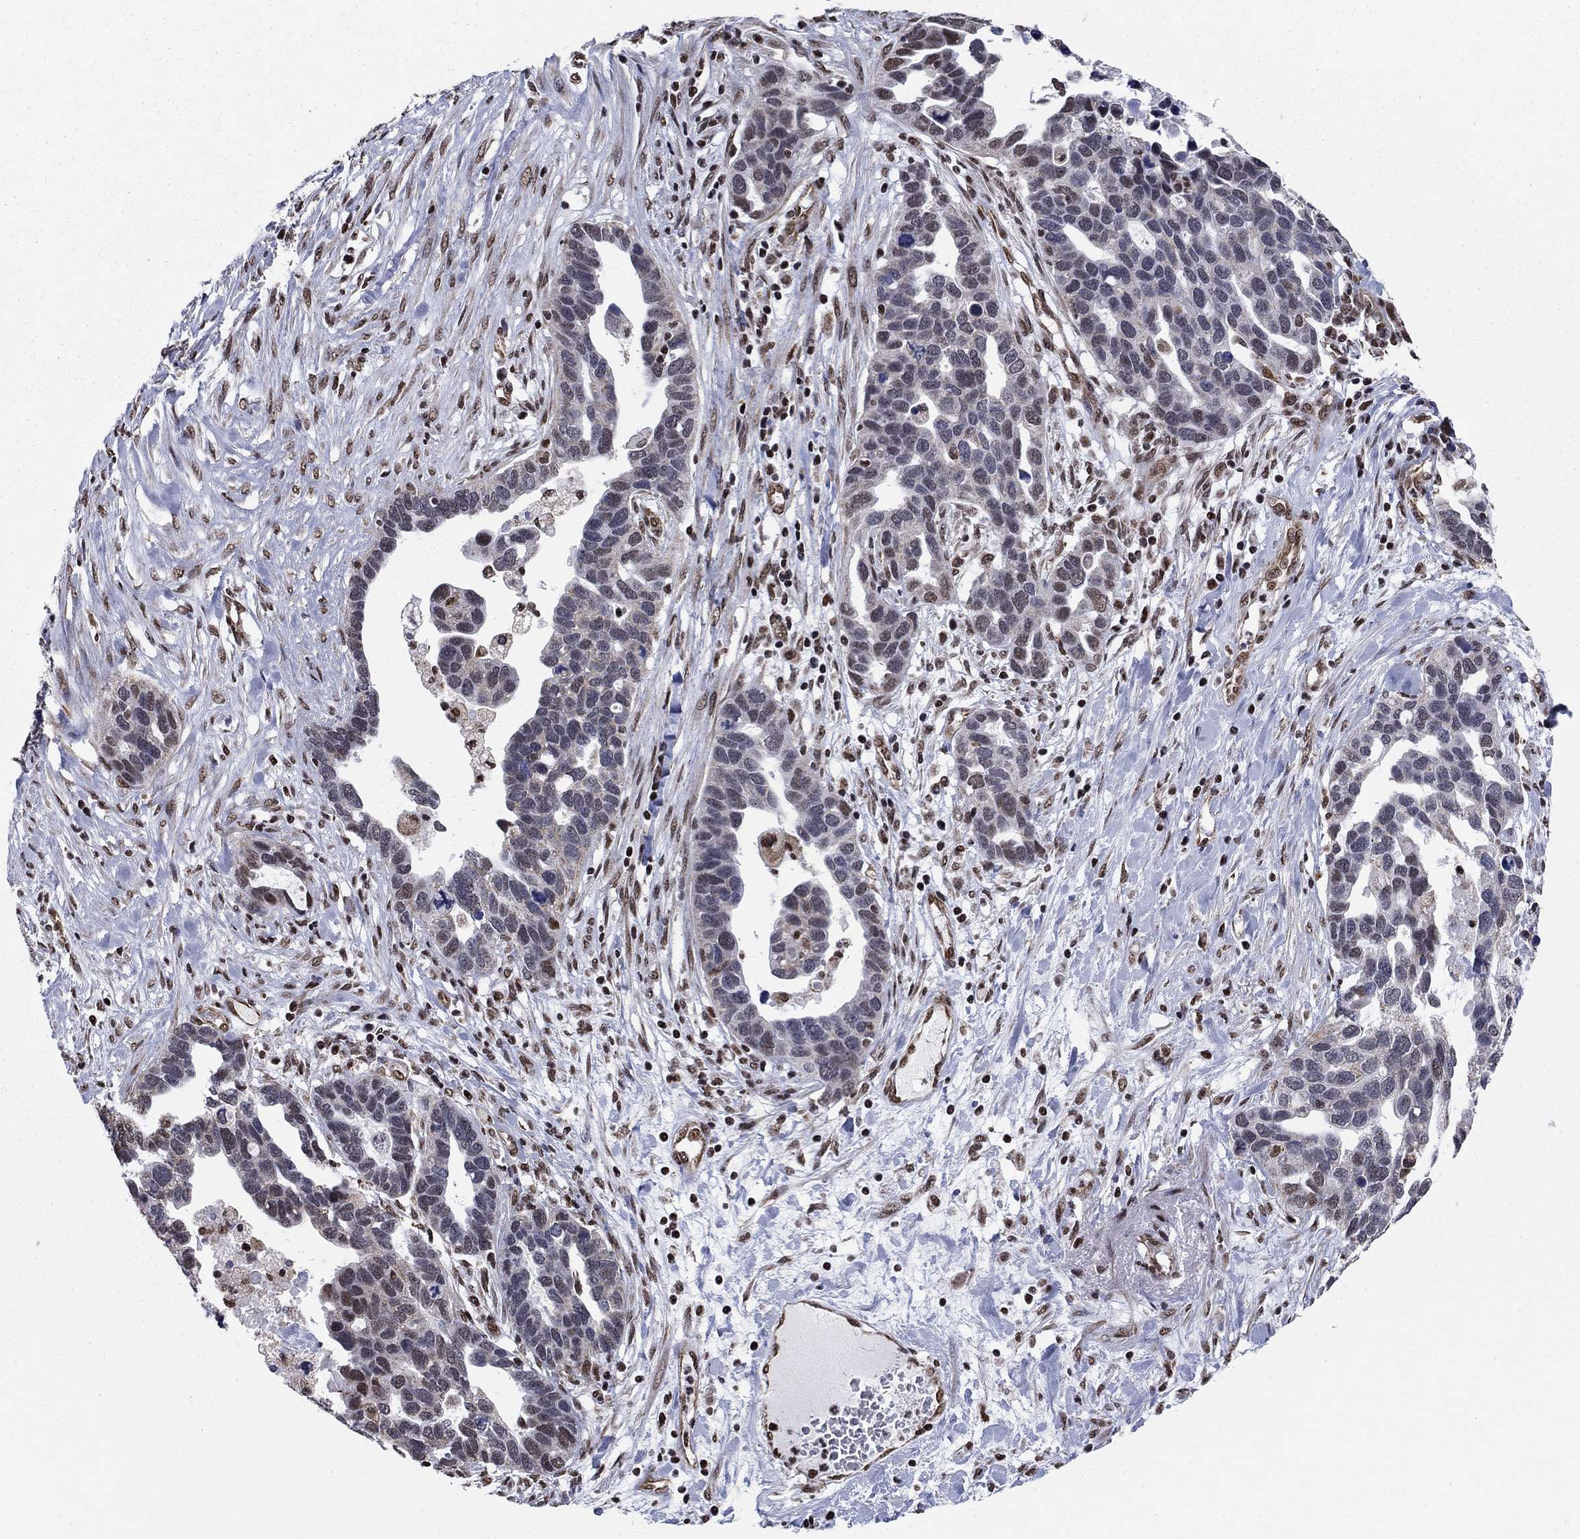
{"staining": {"intensity": "weak", "quantity": "<25%", "location": "nuclear"}, "tissue": "ovarian cancer", "cell_type": "Tumor cells", "image_type": "cancer", "snomed": [{"axis": "morphology", "description": "Cystadenocarcinoma, serous, NOS"}, {"axis": "topography", "description": "Ovary"}], "caption": "Ovarian cancer (serous cystadenocarcinoma) was stained to show a protein in brown. There is no significant positivity in tumor cells.", "gene": "N4BP2", "patient": {"sex": "female", "age": 54}}